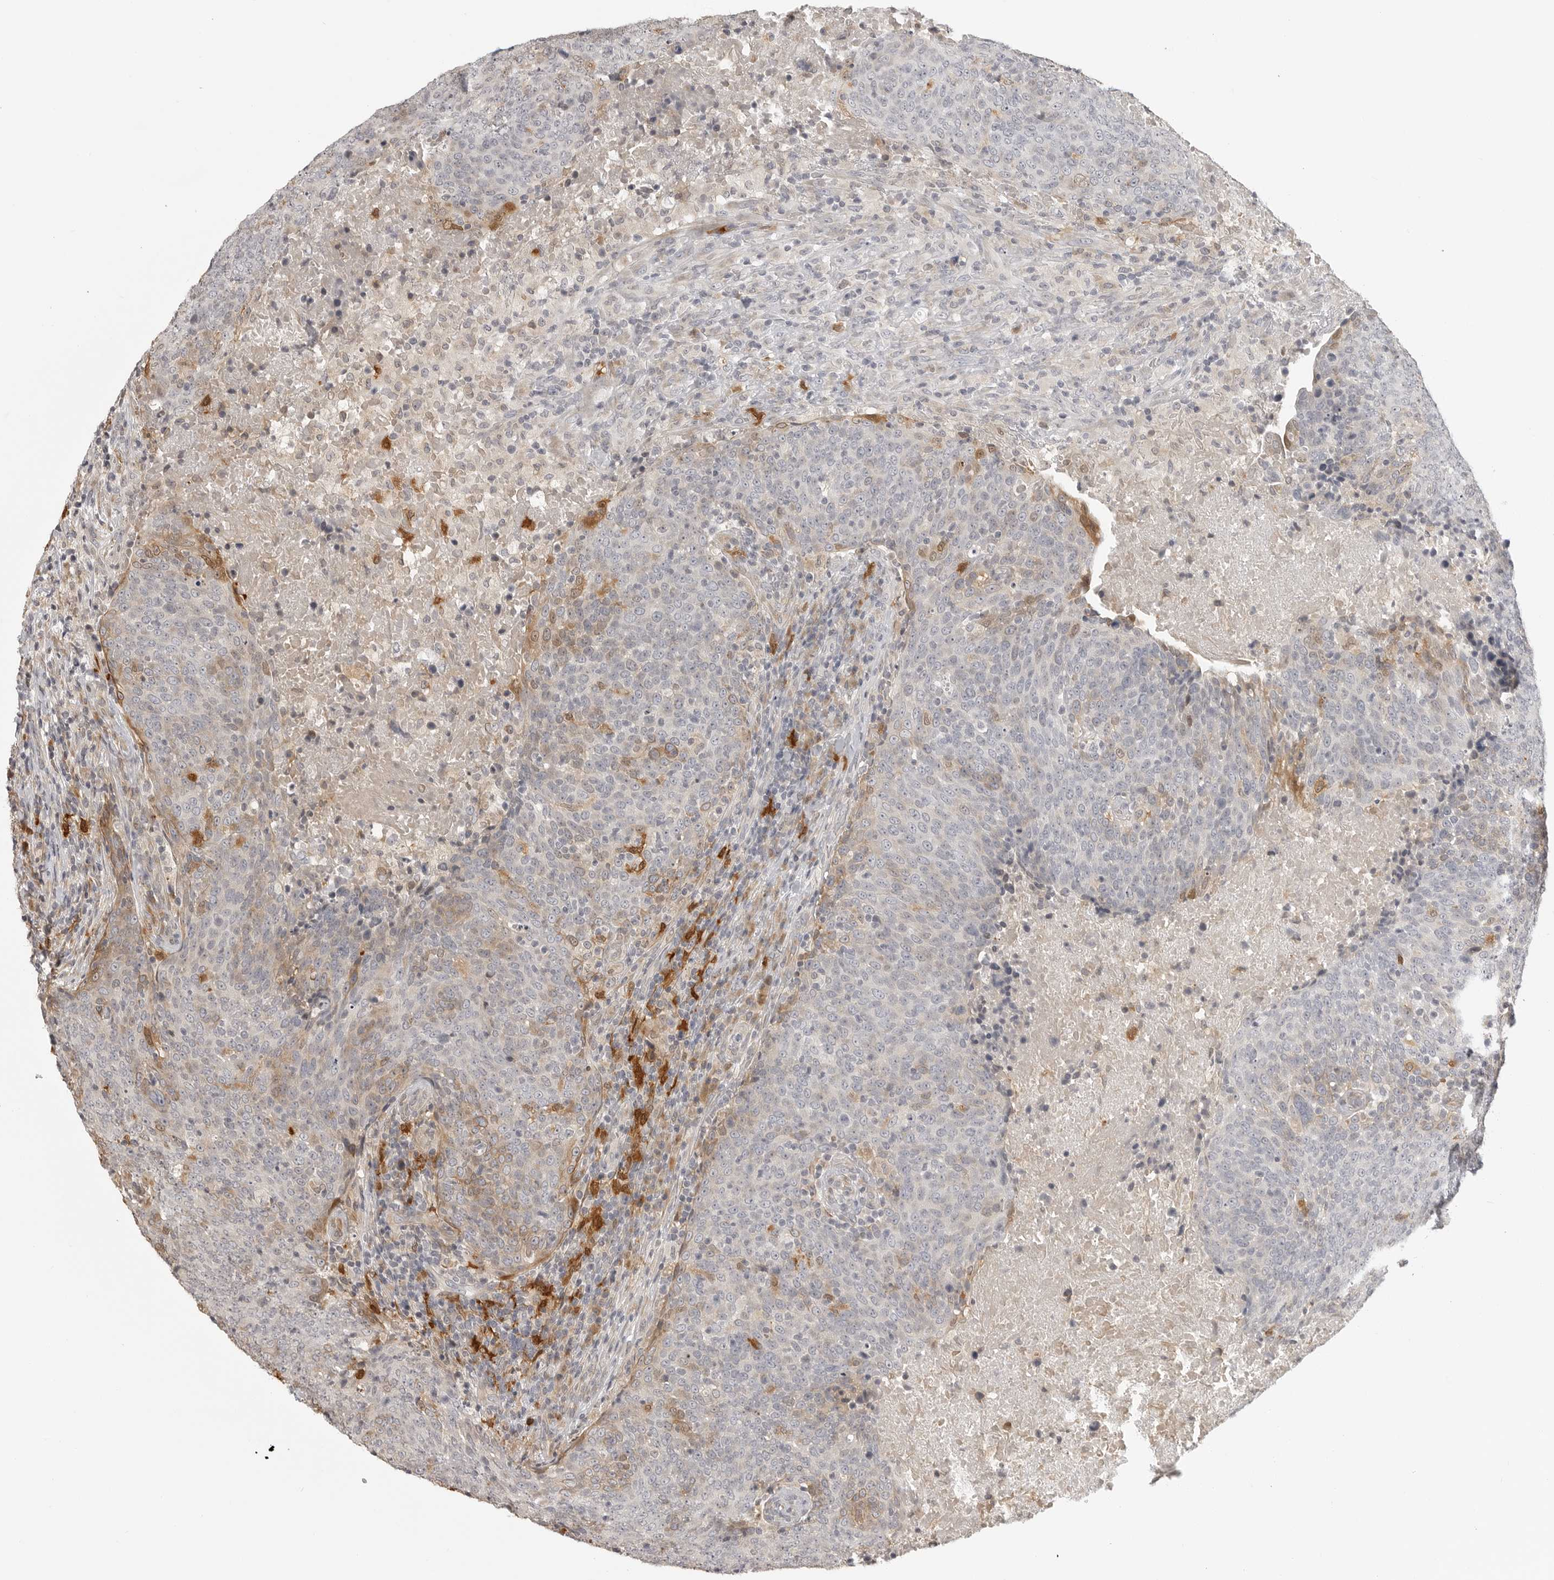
{"staining": {"intensity": "weak", "quantity": "<25%", "location": "cytoplasmic/membranous"}, "tissue": "head and neck cancer", "cell_type": "Tumor cells", "image_type": "cancer", "snomed": [{"axis": "morphology", "description": "Squamous cell carcinoma, NOS"}, {"axis": "morphology", "description": "Squamous cell carcinoma, metastatic, NOS"}, {"axis": "topography", "description": "Lymph node"}, {"axis": "topography", "description": "Head-Neck"}], "caption": "DAB (3,3'-diaminobenzidine) immunohistochemical staining of human squamous cell carcinoma (head and neck) demonstrates no significant positivity in tumor cells.", "gene": "IDO1", "patient": {"sex": "male", "age": 62}}